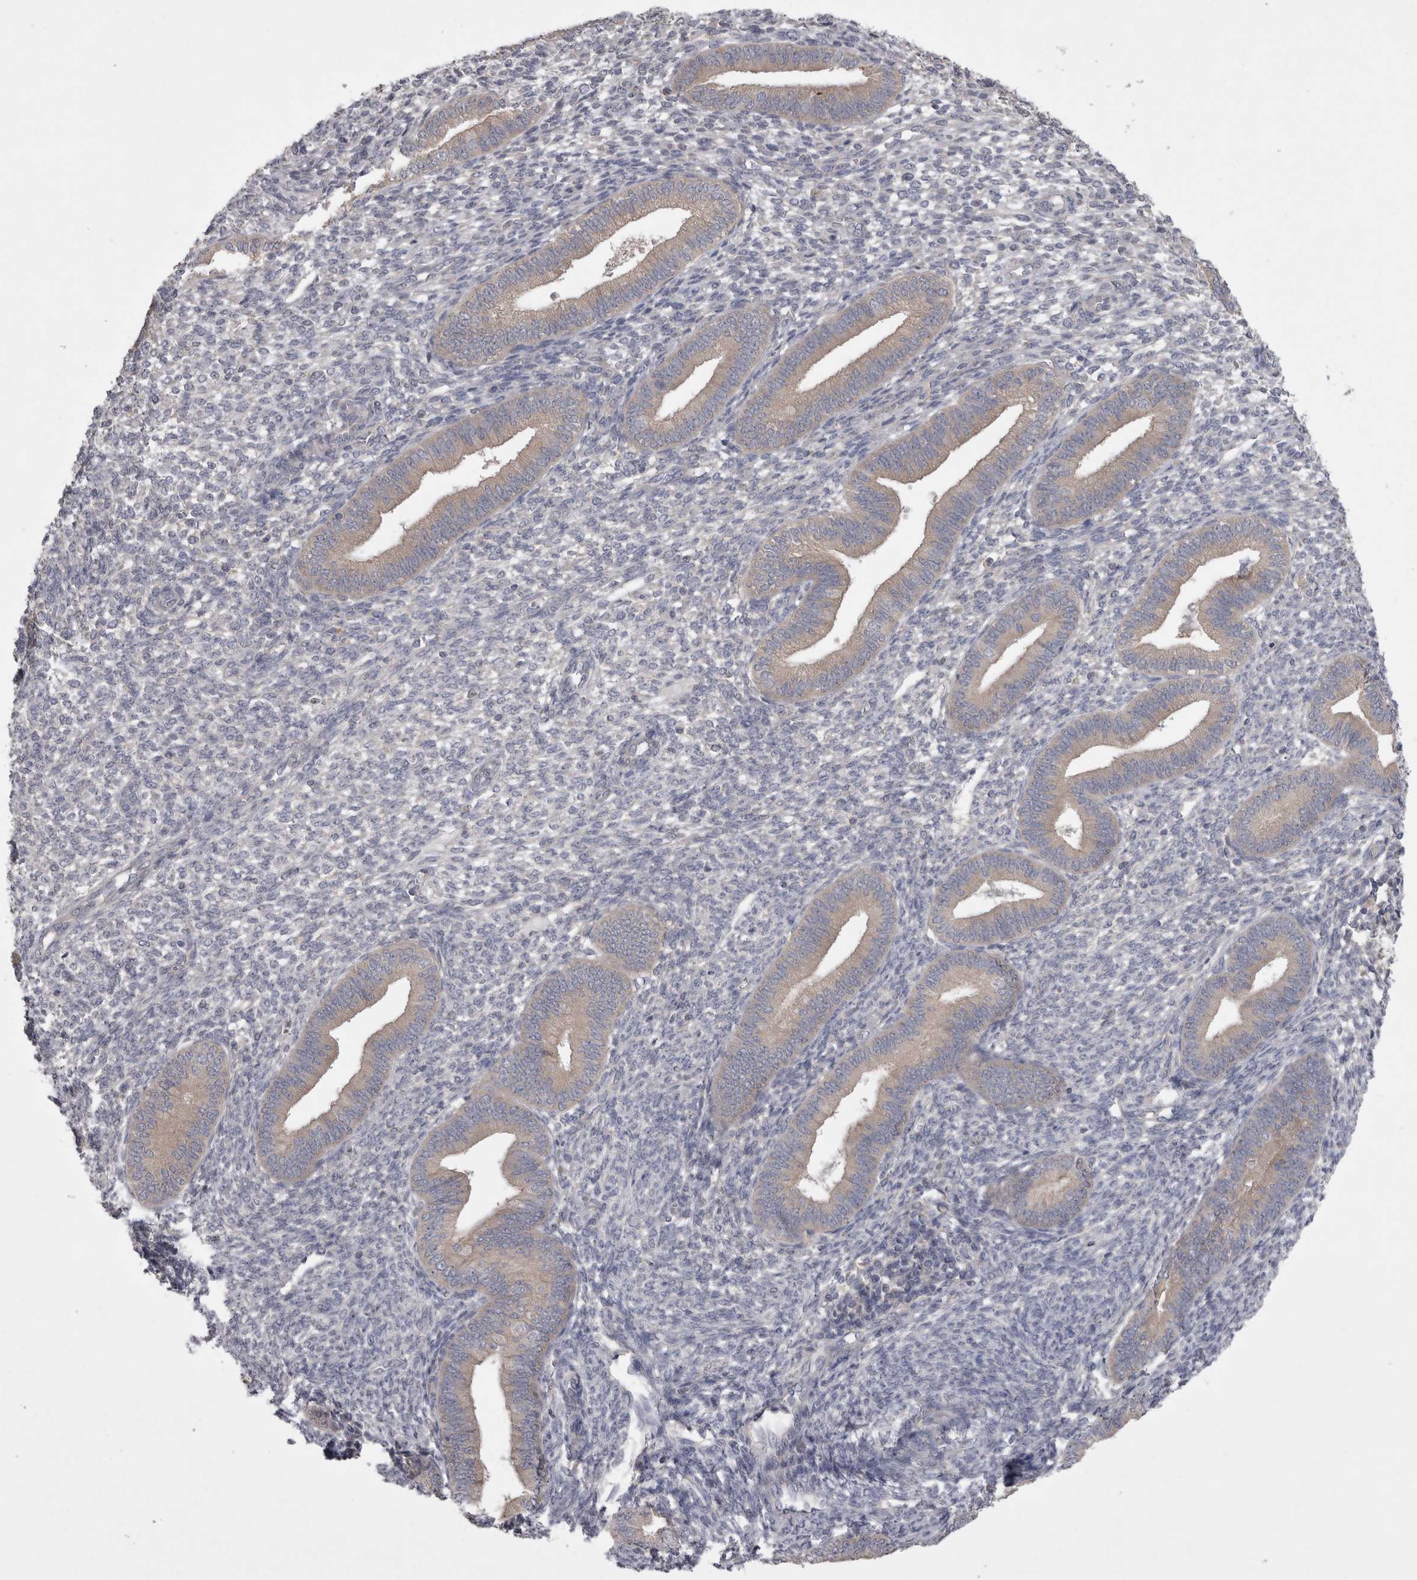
{"staining": {"intensity": "negative", "quantity": "none", "location": "none"}, "tissue": "endometrium", "cell_type": "Cells in endometrial stroma", "image_type": "normal", "snomed": [{"axis": "morphology", "description": "Normal tissue, NOS"}, {"axis": "topography", "description": "Endometrium"}], "caption": "Immunohistochemical staining of benign endometrium shows no significant expression in cells in endometrial stroma.", "gene": "LRRC40", "patient": {"sex": "female", "age": 46}}